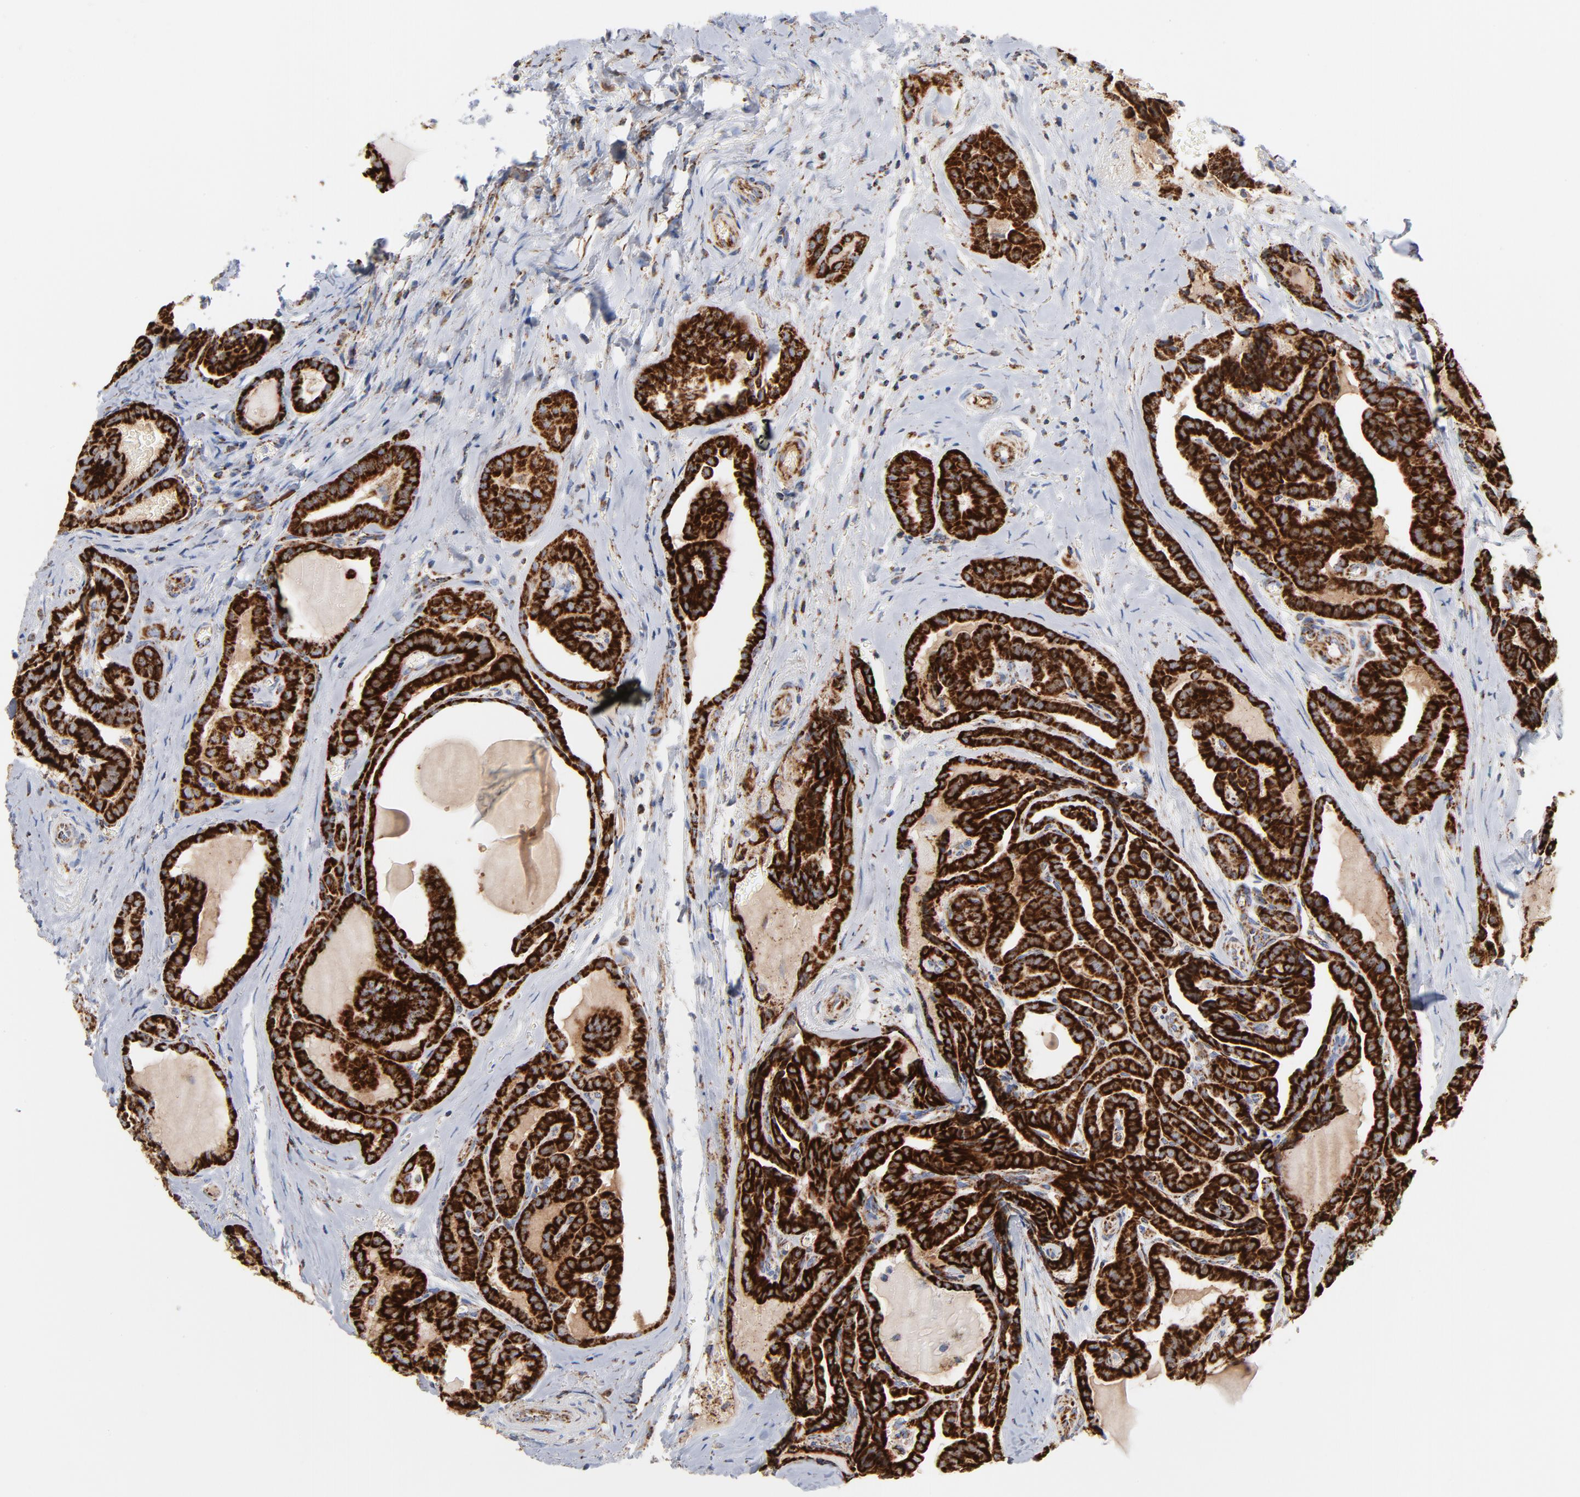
{"staining": {"intensity": "strong", "quantity": ">75%", "location": "cytoplasmic/membranous"}, "tissue": "thyroid cancer", "cell_type": "Tumor cells", "image_type": "cancer", "snomed": [{"axis": "morphology", "description": "Carcinoma, NOS"}, {"axis": "topography", "description": "Thyroid gland"}], "caption": "Immunohistochemical staining of thyroid cancer (carcinoma) displays high levels of strong cytoplasmic/membranous protein staining in about >75% of tumor cells. (DAB (3,3'-diaminobenzidine) IHC, brown staining for protein, blue staining for nuclei).", "gene": "DIABLO", "patient": {"sex": "female", "age": 91}}